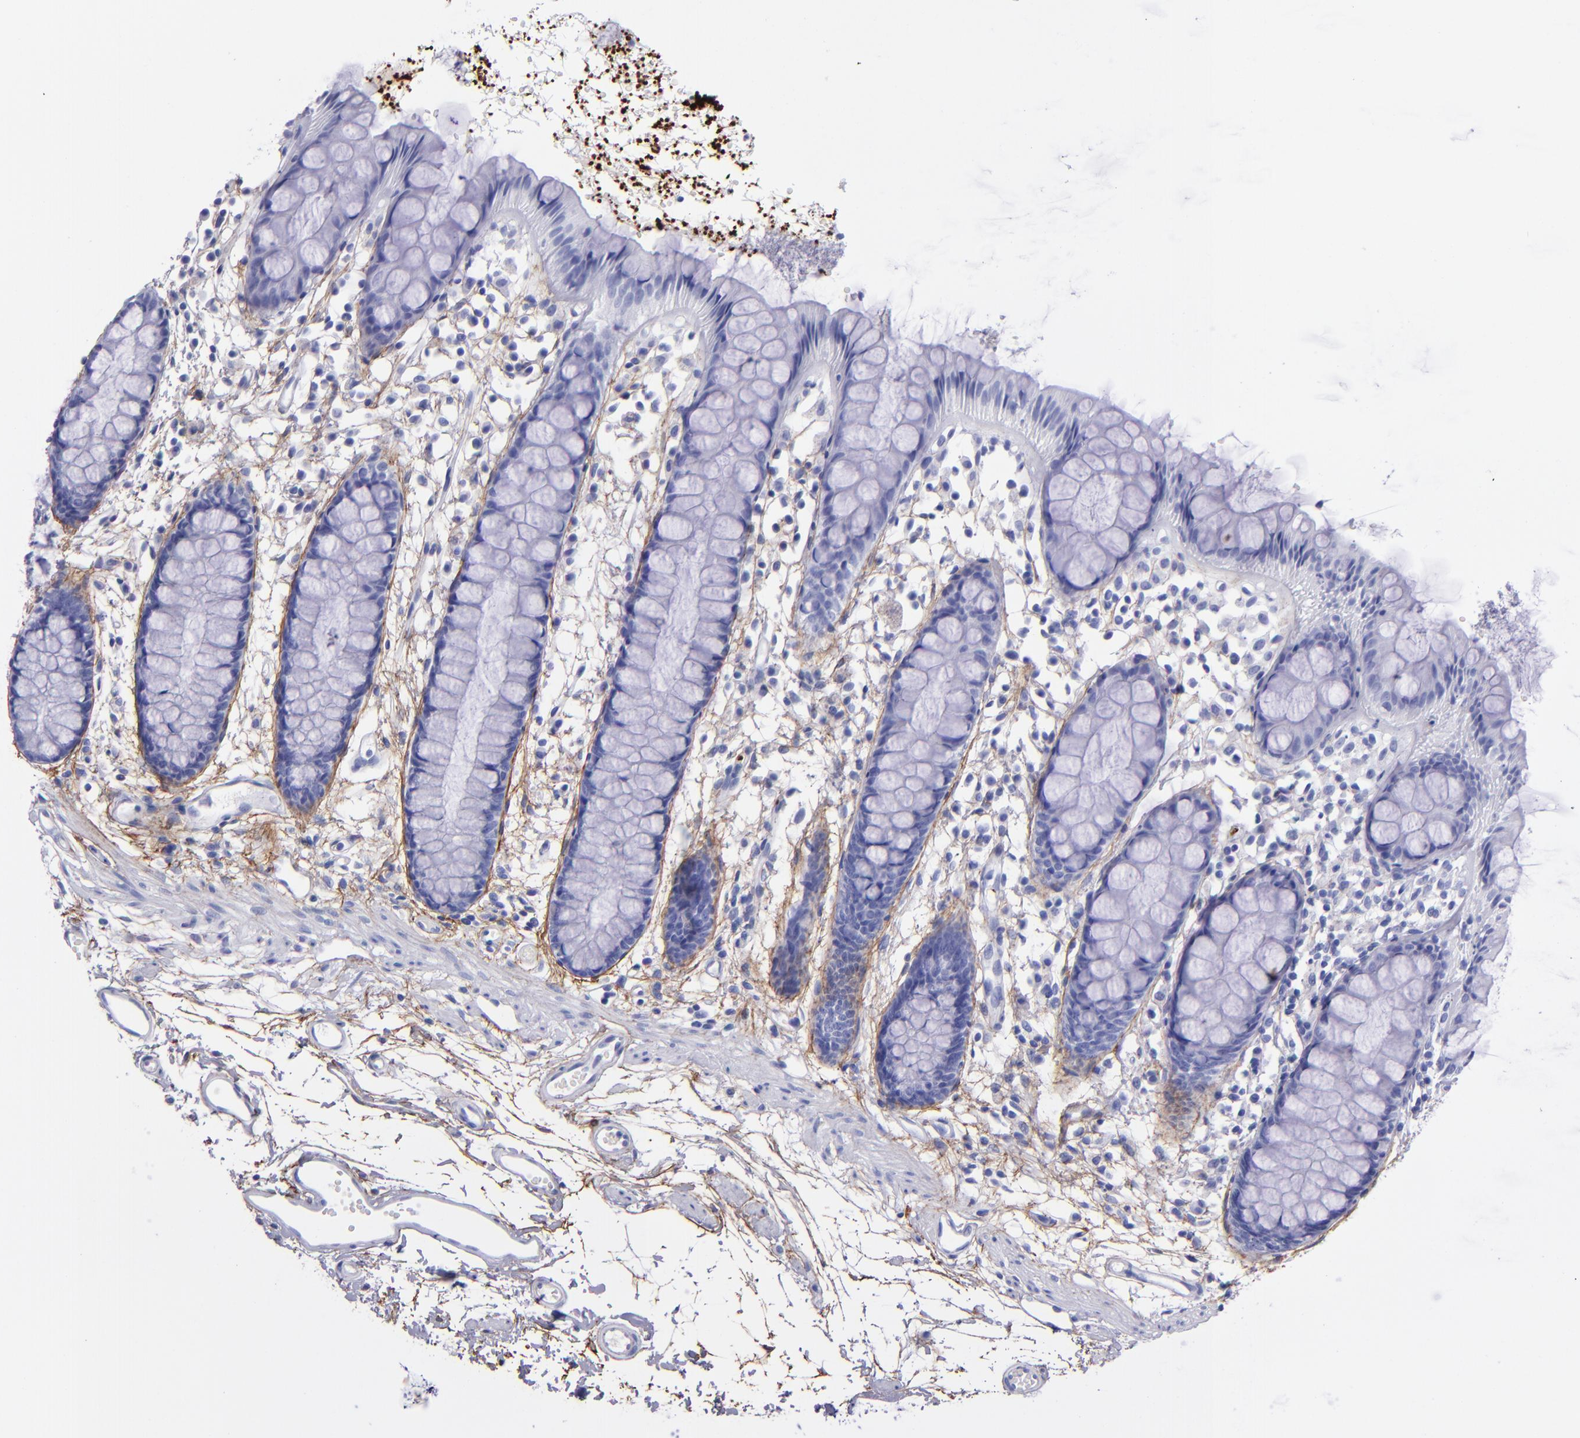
{"staining": {"intensity": "negative", "quantity": "none", "location": "none"}, "tissue": "rectum", "cell_type": "Glandular cells", "image_type": "normal", "snomed": [{"axis": "morphology", "description": "Normal tissue, NOS"}, {"axis": "topography", "description": "Rectum"}], "caption": "Immunohistochemical staining of benign rectum displays no significant positivity in glandular cells.", "gene": "EFCAB13", "patient": {"sex": "female", "age": 66}}